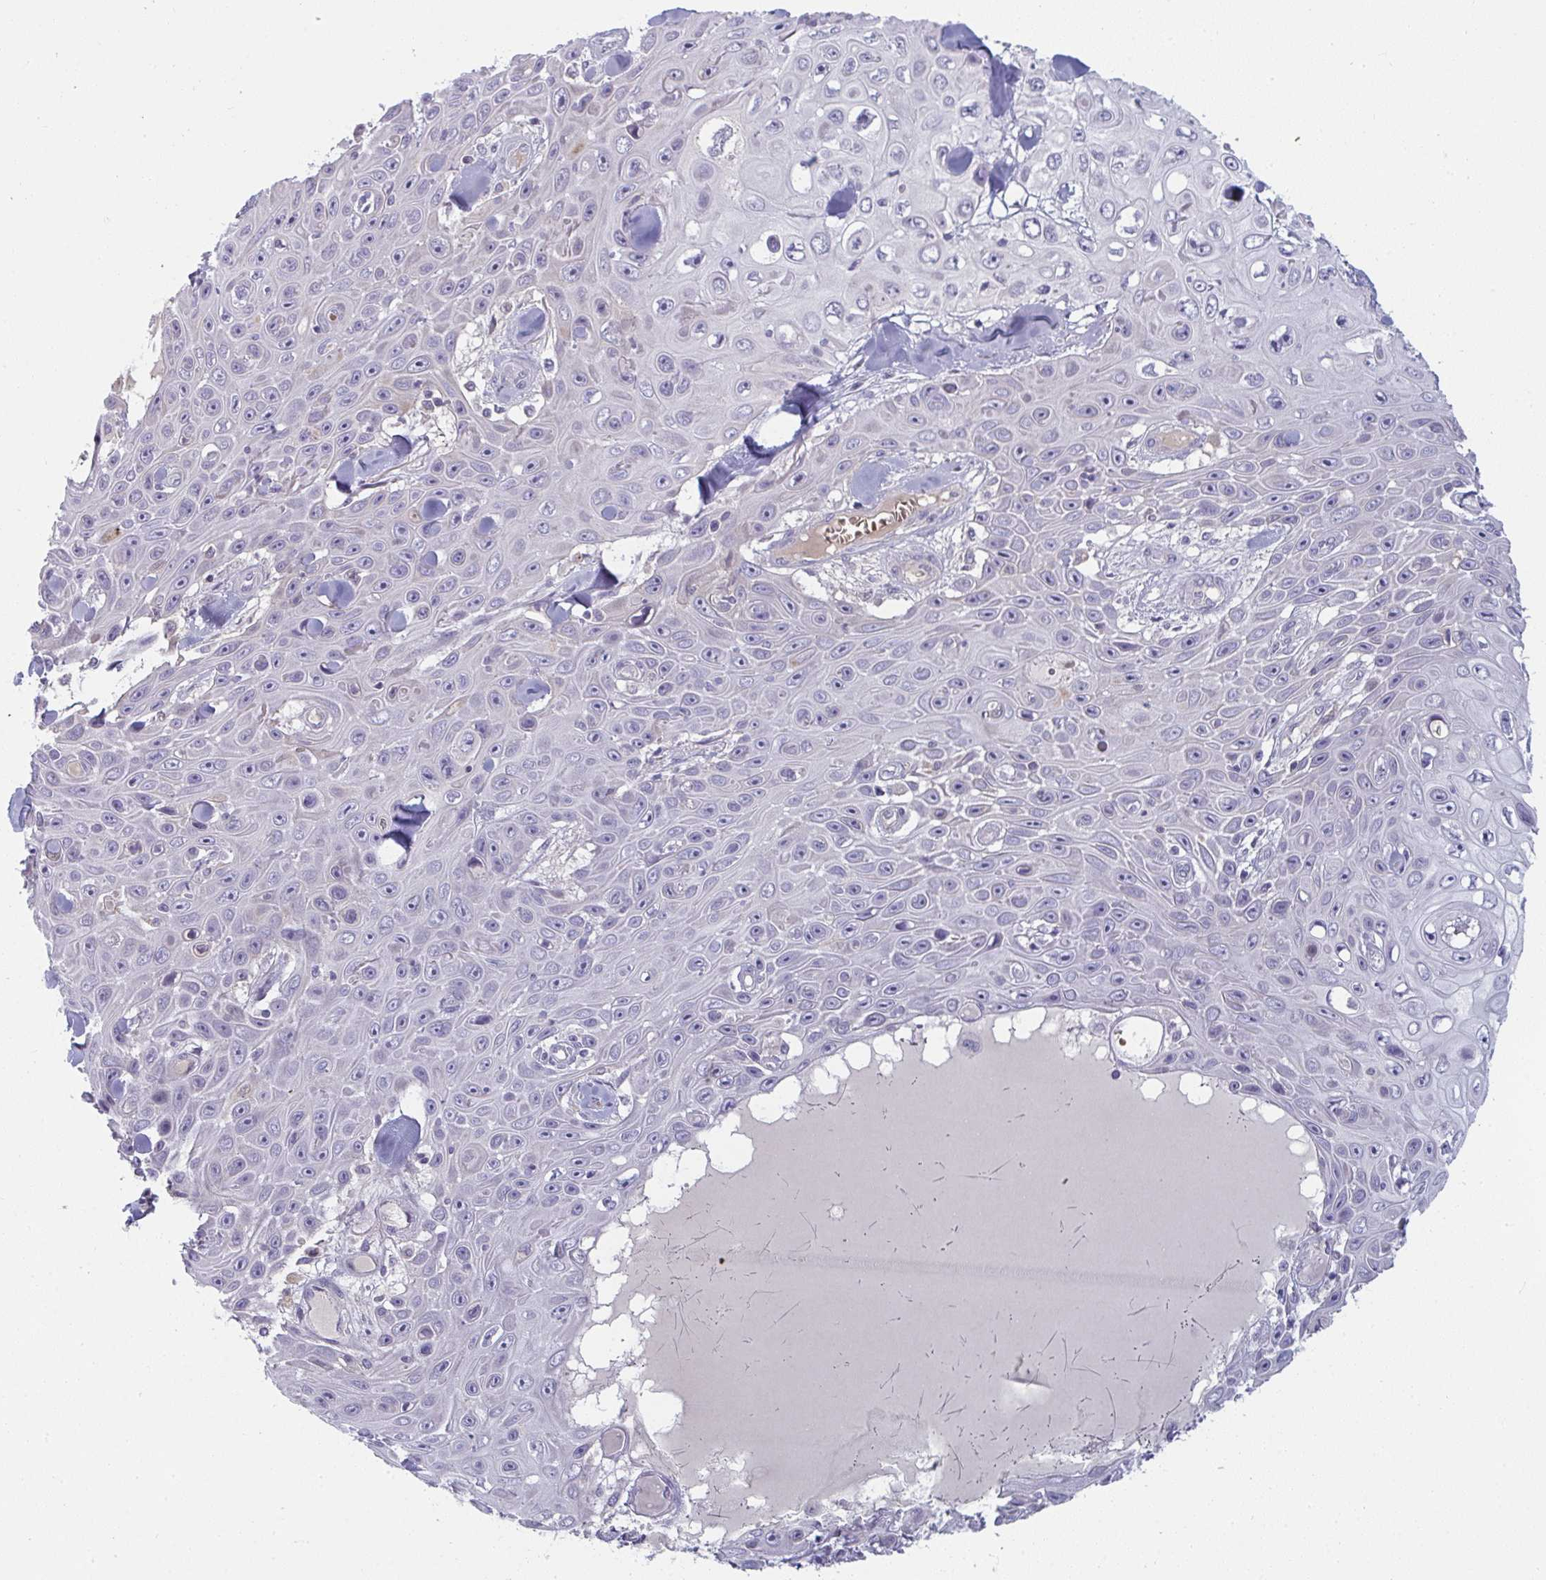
{"staining": {"intensity": "negative", "quantity": "none", "location": "none"}, "tissue": "skin cancer", "cell_type": "Tumor cells", "image_type": "cancer", "snomed": [{"axis": "morphology", "description": "Squamous cell carcinoma, NOS"}, {"axis": "topography", "description": "Skin"}], "caption": "The immunohistochemistry (IHC) micrograph has no significant expression in tumor cells of skin cancer (squamous cell carcinoma) tissue.", "gene": "SHB", "patient": {"sex": "male", "age": 82}}